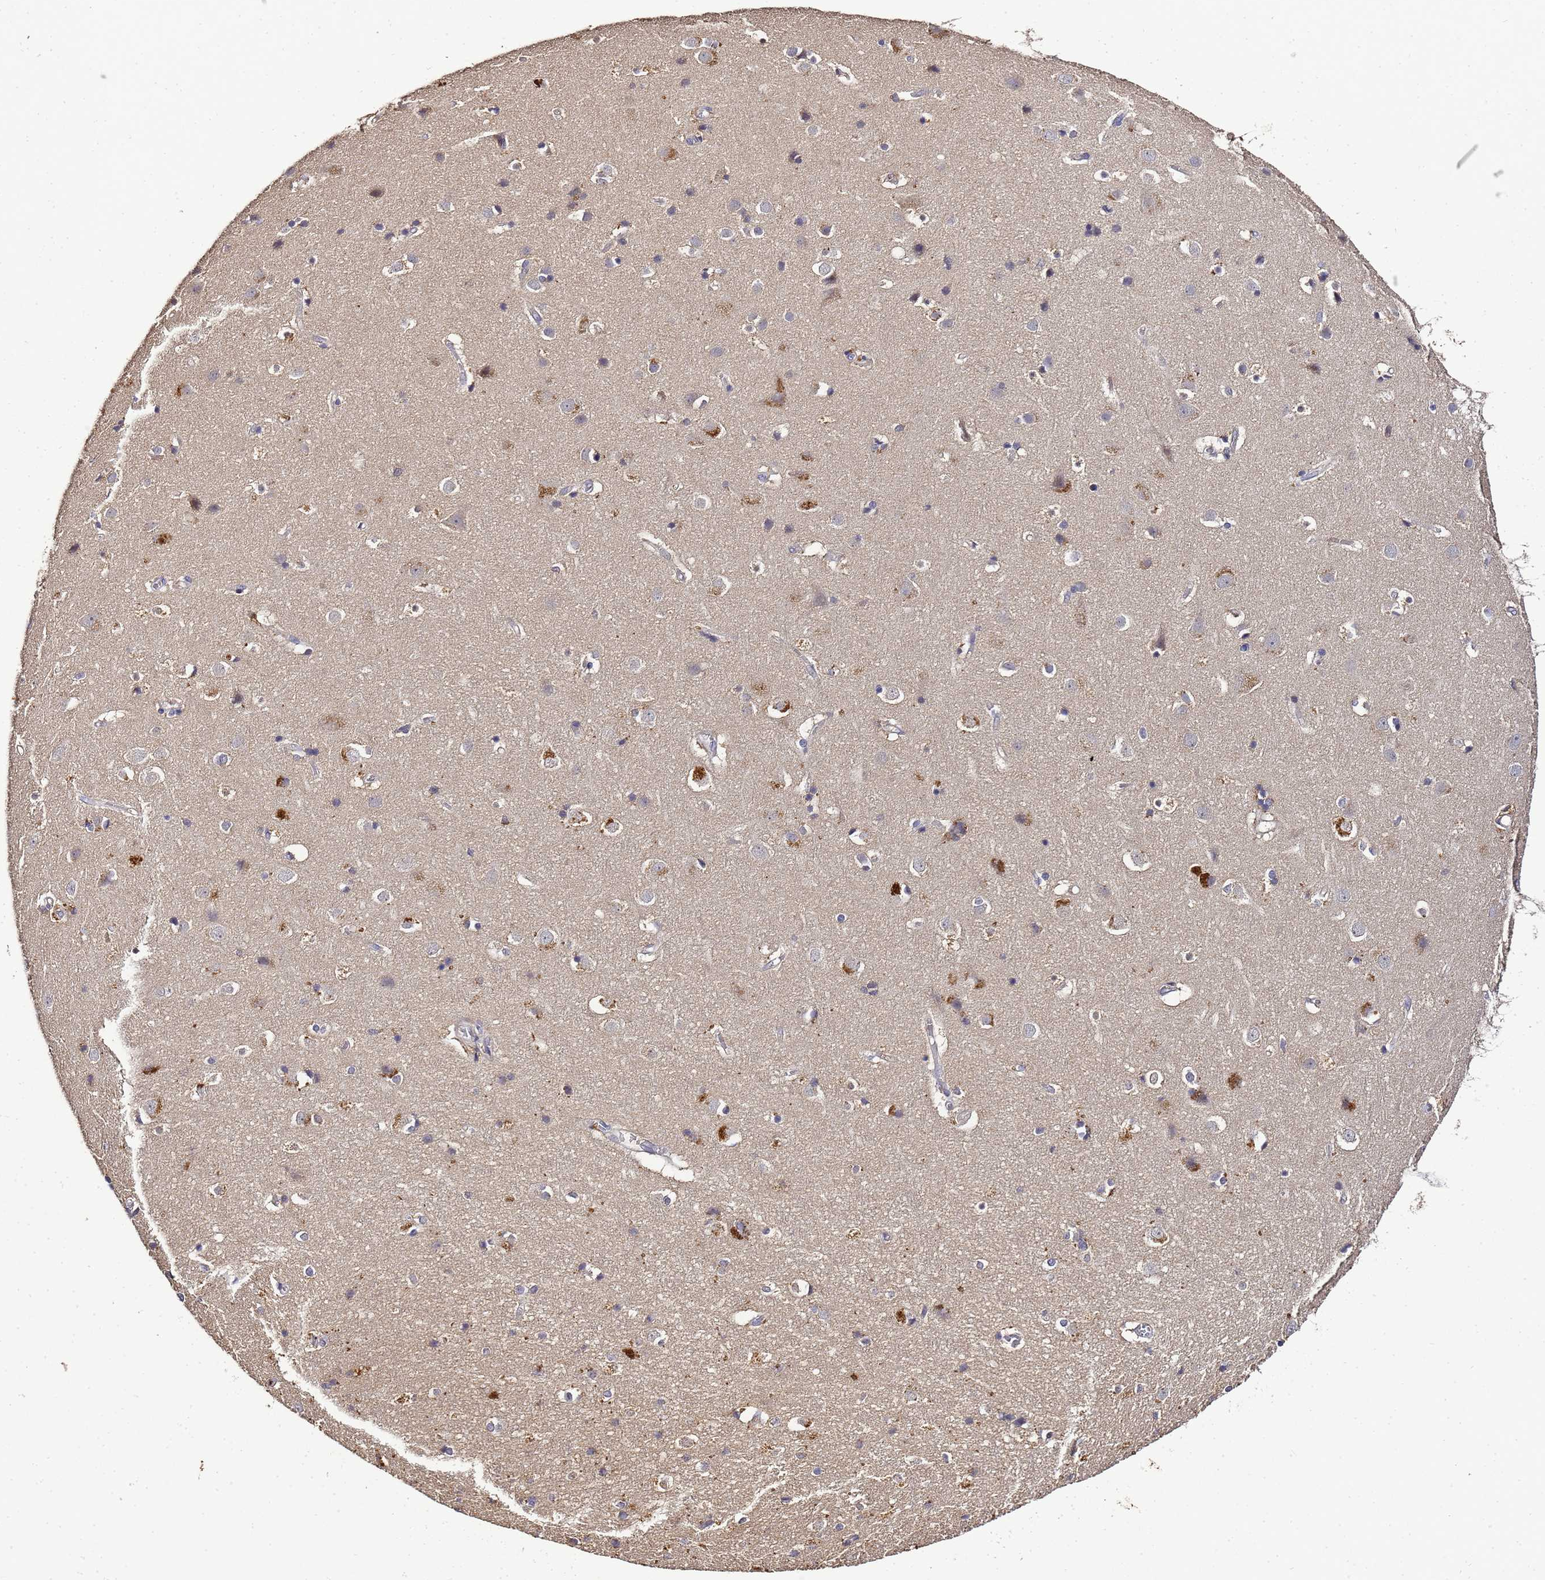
{"staining": {"intensity": "negative", "quantity": "none", "location": "none"}, "tissue": "cerebral cortex", "cell_type": "Endothelial cells", "image_type": "normal", "snomed": [{"axis": "morphology", "description": "Normal tissue, NOS"}, {"axis": "topography", "description": "Cerebral cortex"}], "caption": "Endothelial cells show no significant positivity in benign cerebral cortex. (Stains: DAB (3,3'-diaminobenzidine) IHC with hematoxylin counter stain, Microscopy: brightfield microscopy at high magnification).", "gene": "LGI4", "patient": {"sex": "male", "age": 54}}